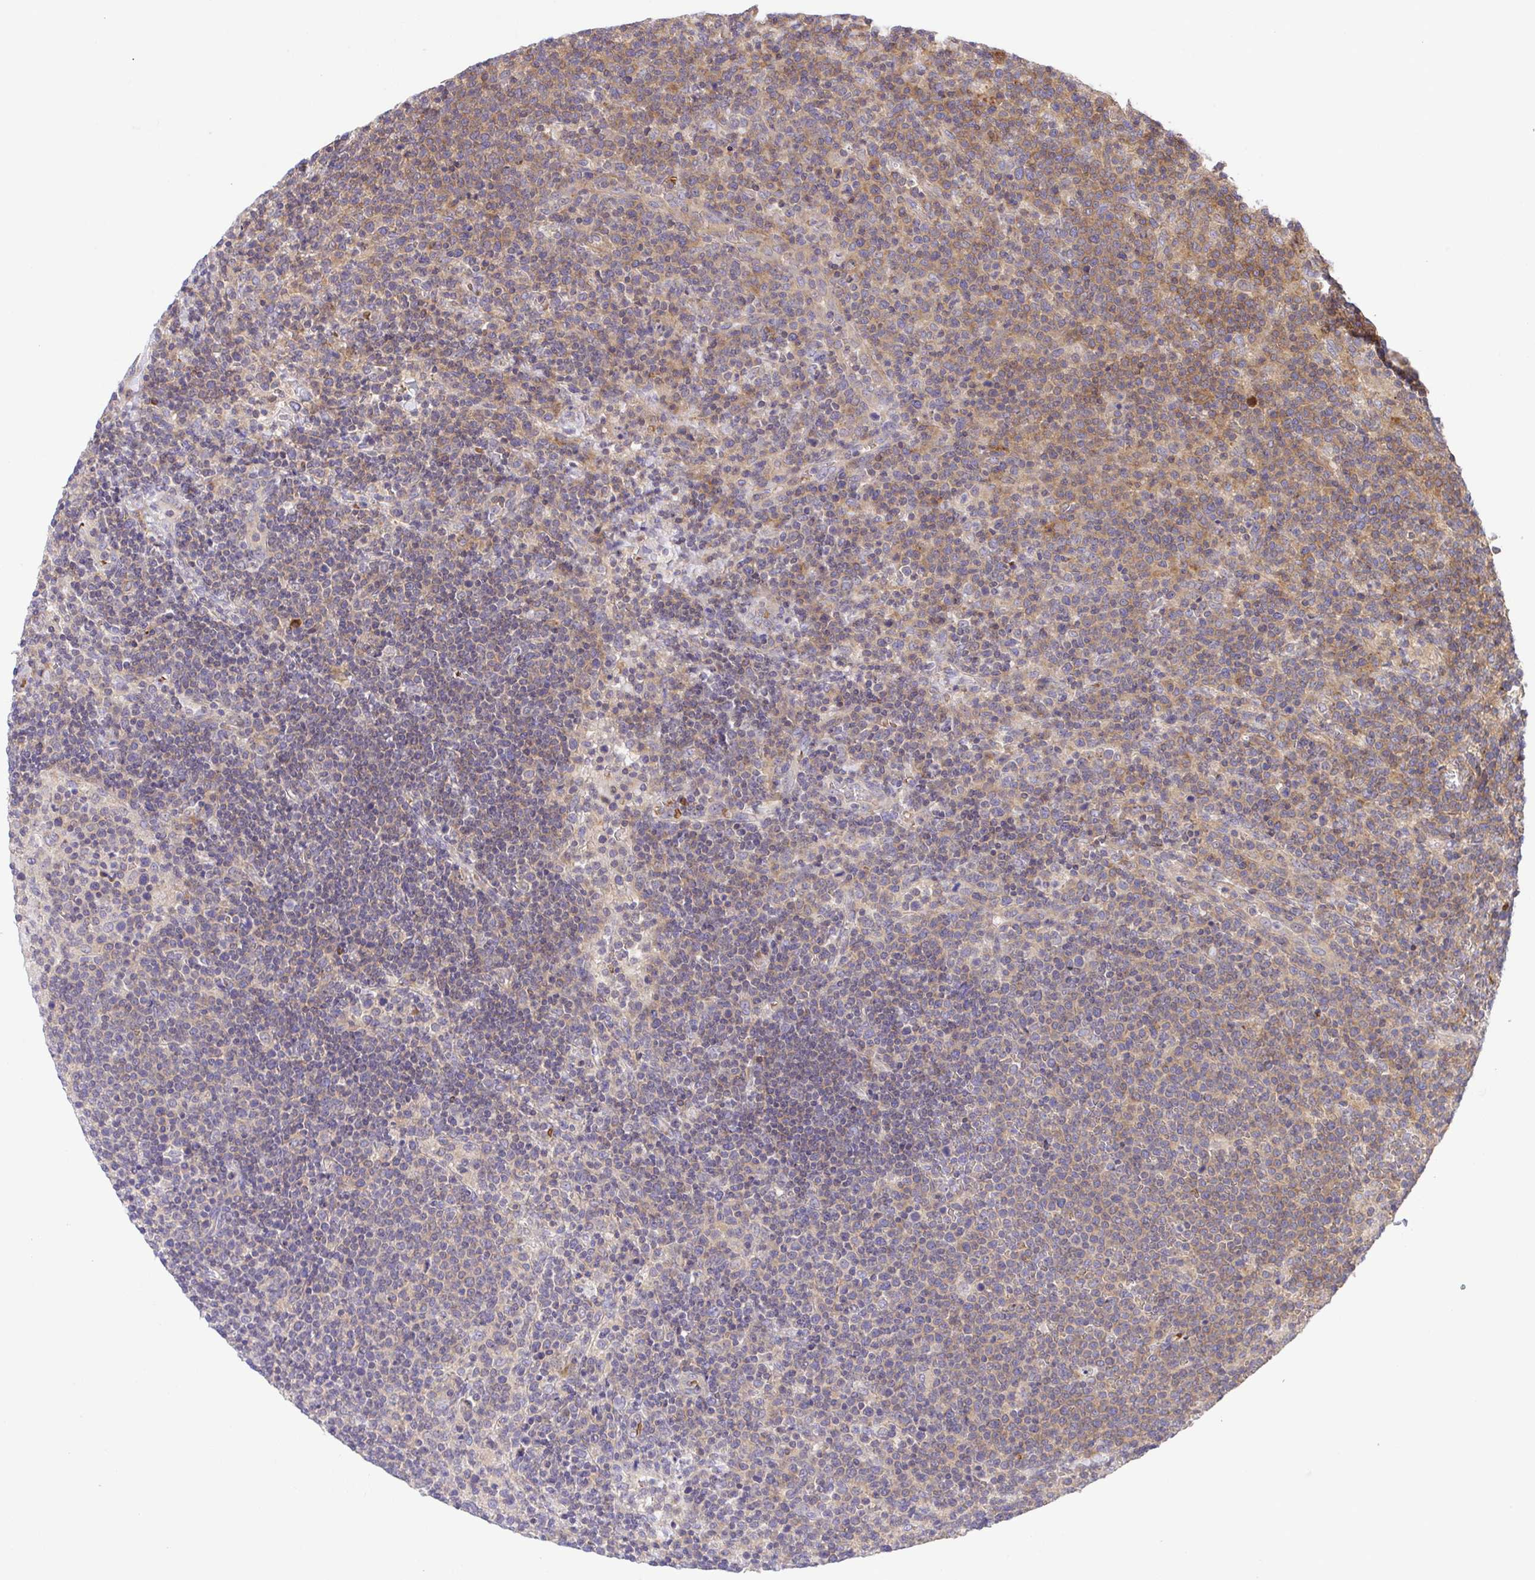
{"staining": {"intensity": "weak", "quantity": "<25%", "location": "cytoplasmic/membranous"}, "tissue": "lymphoma", "cell_type": "Tumor cells", "image_type": "cancer", "snomed": [{"axis": "morphology", "description": "Malignant lymphoma, non-Hodgkin's type, High grade"}, {"axis": "topography", "description": "Lymph node"}], "caption": "Photomicrograph shows no significant protein expression in tumor cells of malignant lymphoma, non-Hodgkin's type (high-grade). Brightfield microscopy of immunohistochemistry stained with DAB (3,3'-diaminobenzidine) (brown) and hematoxylin (blue), captured at high magnification.", "gene": "IDE", "patient": {"sex": "male", "age": 61}}